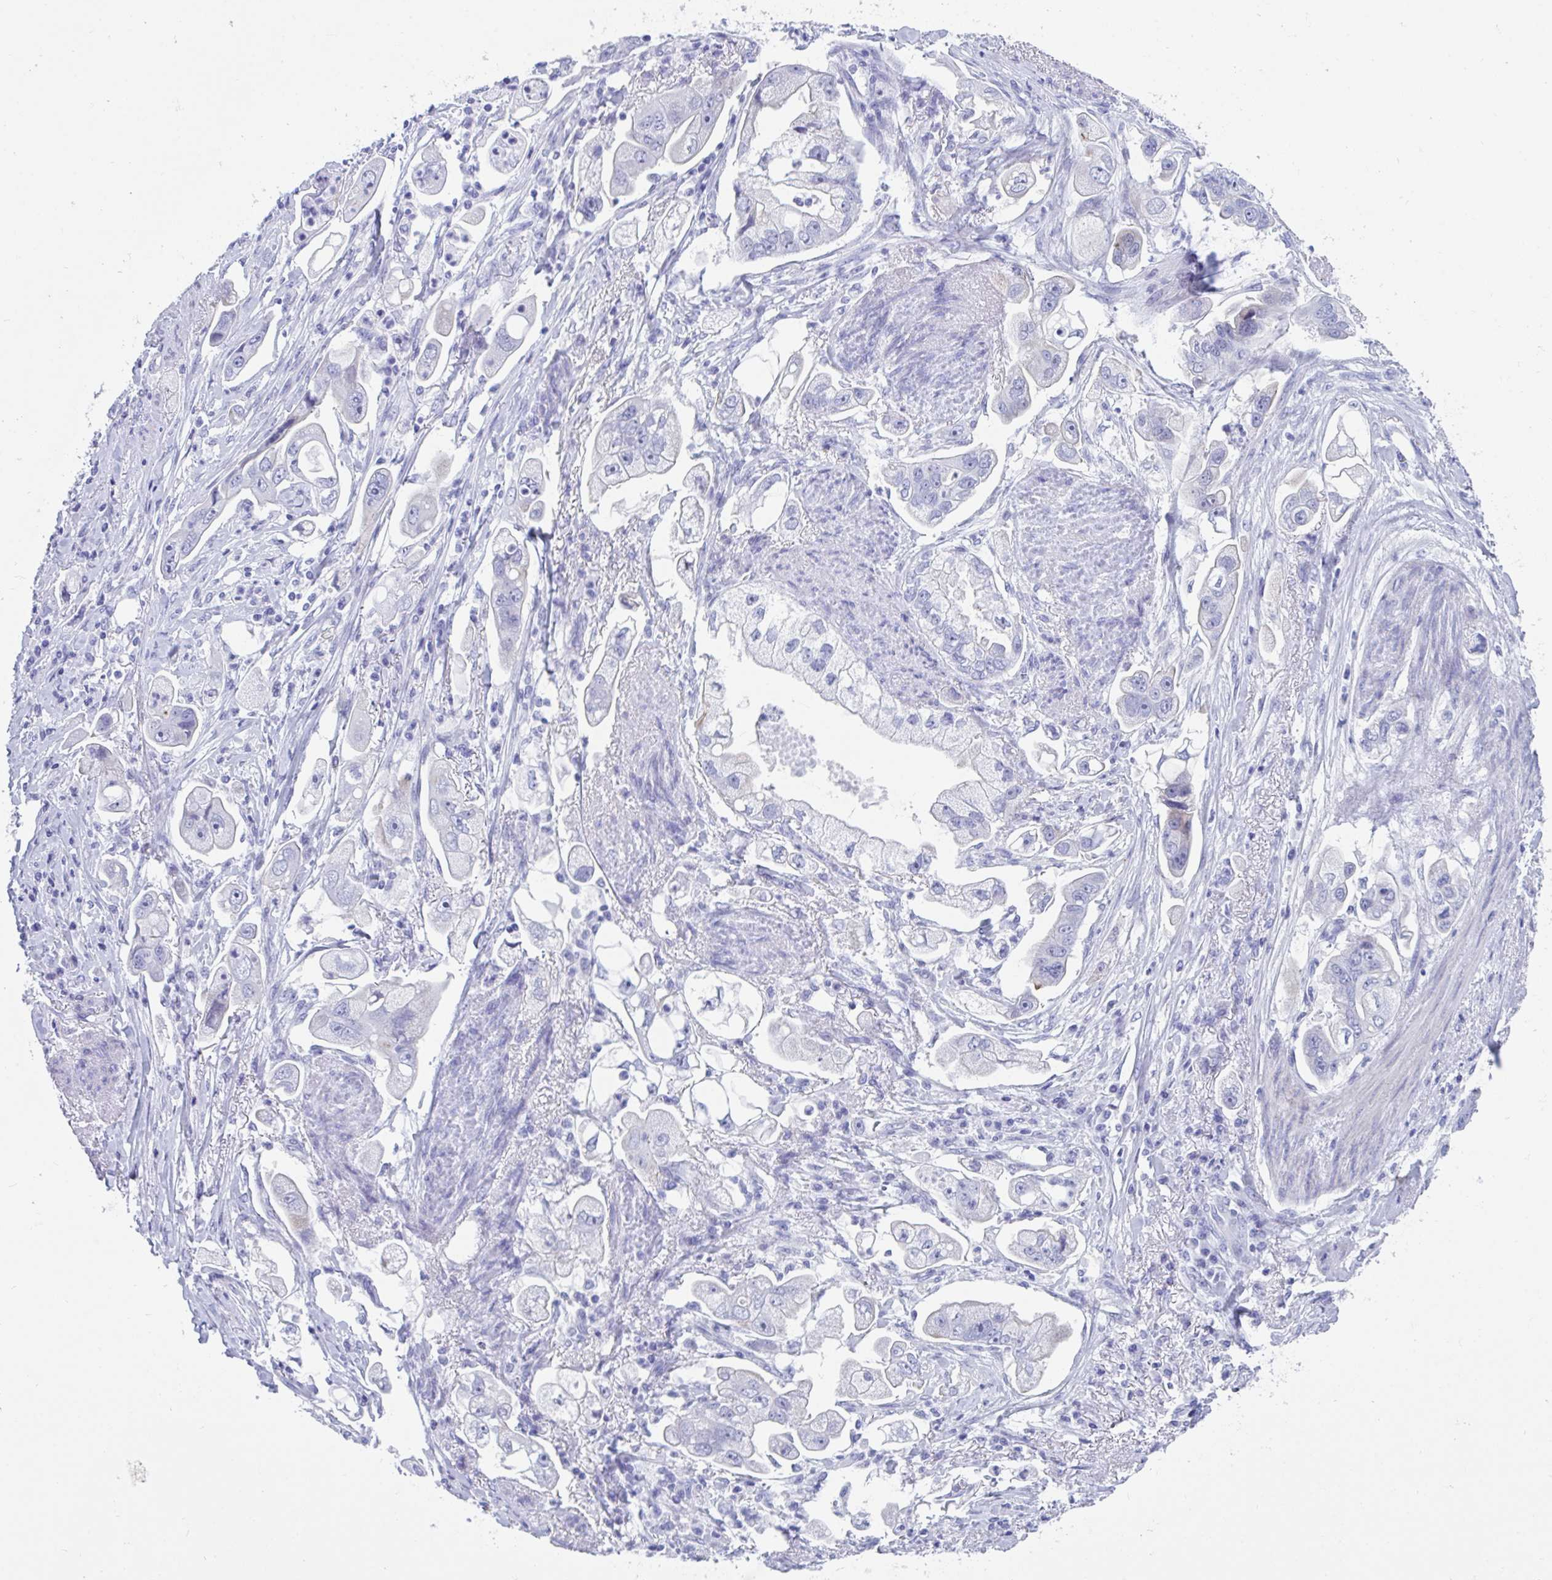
{"staining": {"intensity": "negative", "quantity": "none", "location": "none"}, "tissue": "stomach cancer", "cell_type": "Tumor cells", "image_type": "cancer", "snomed": [{"axis": "morphology", "description": "Adenocarcinoma, NOS"}, {"axis": "topography", "description": "Stomach"}], "caption": "Immunohistochemistry (IHC) of human adenocarcinoma (stomach) shows no expression in tumor cells.", "gene": "TTC30B", "patient": {"sex": "male", "age": 62}}